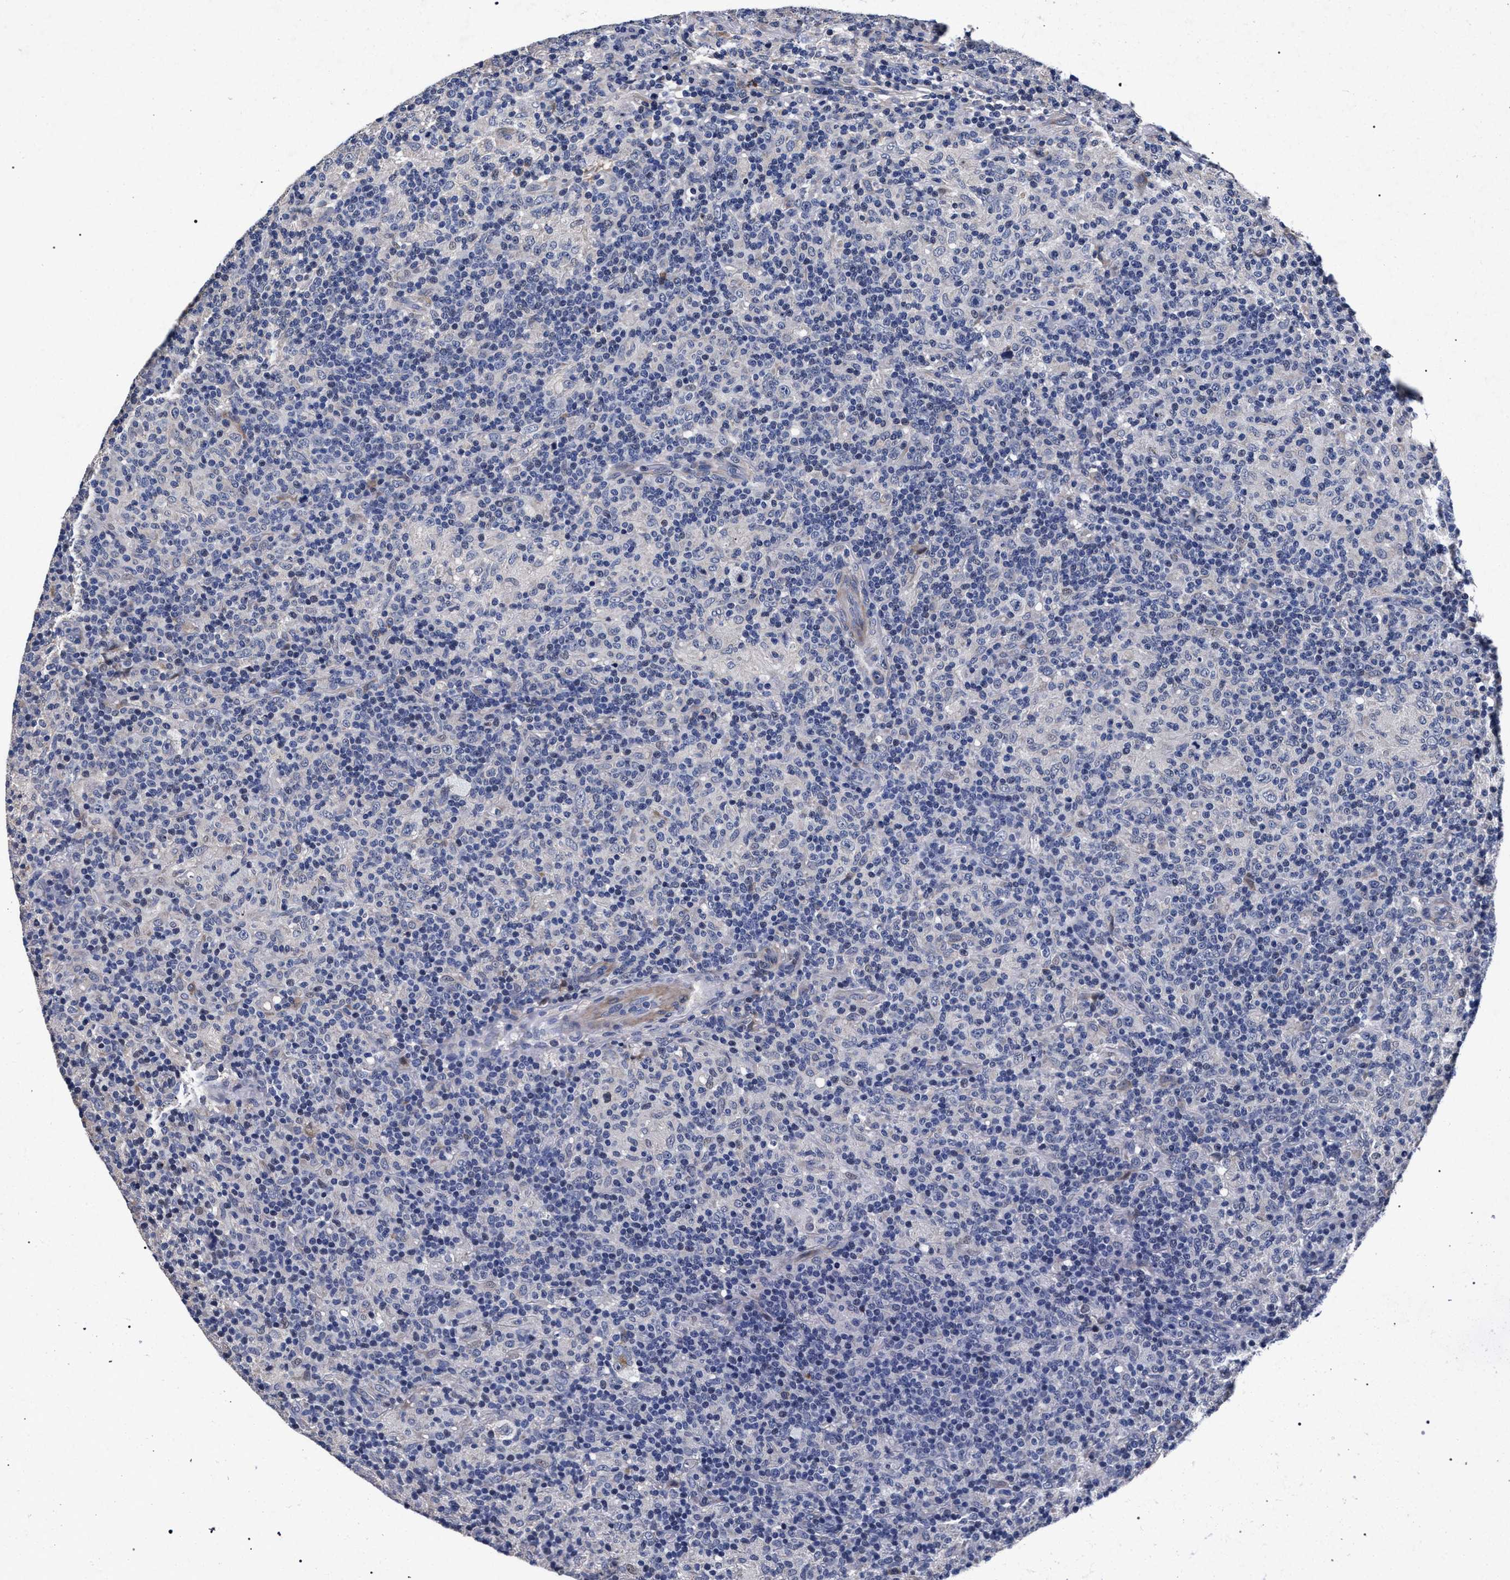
{"staining": {"intensity": "negative", "quantity": "none", "location": "none"}, "tissue": "lymphoma", "cell_type": "Tumor cells", "image_type": "cancer", "snomed": [{"axis": "morphology", "description": "Hodgkin's disease, NOS"}, {"axis": "topography", "description": "Lymph node"}], "caption": "A high-resolution image shows immunohistochemistry (IHC) staining of lymphoma, which demonstrates no significant staining in tumor cells.", "gene": "CFAP95", "patient": {"sex": "male", "age": 70}}